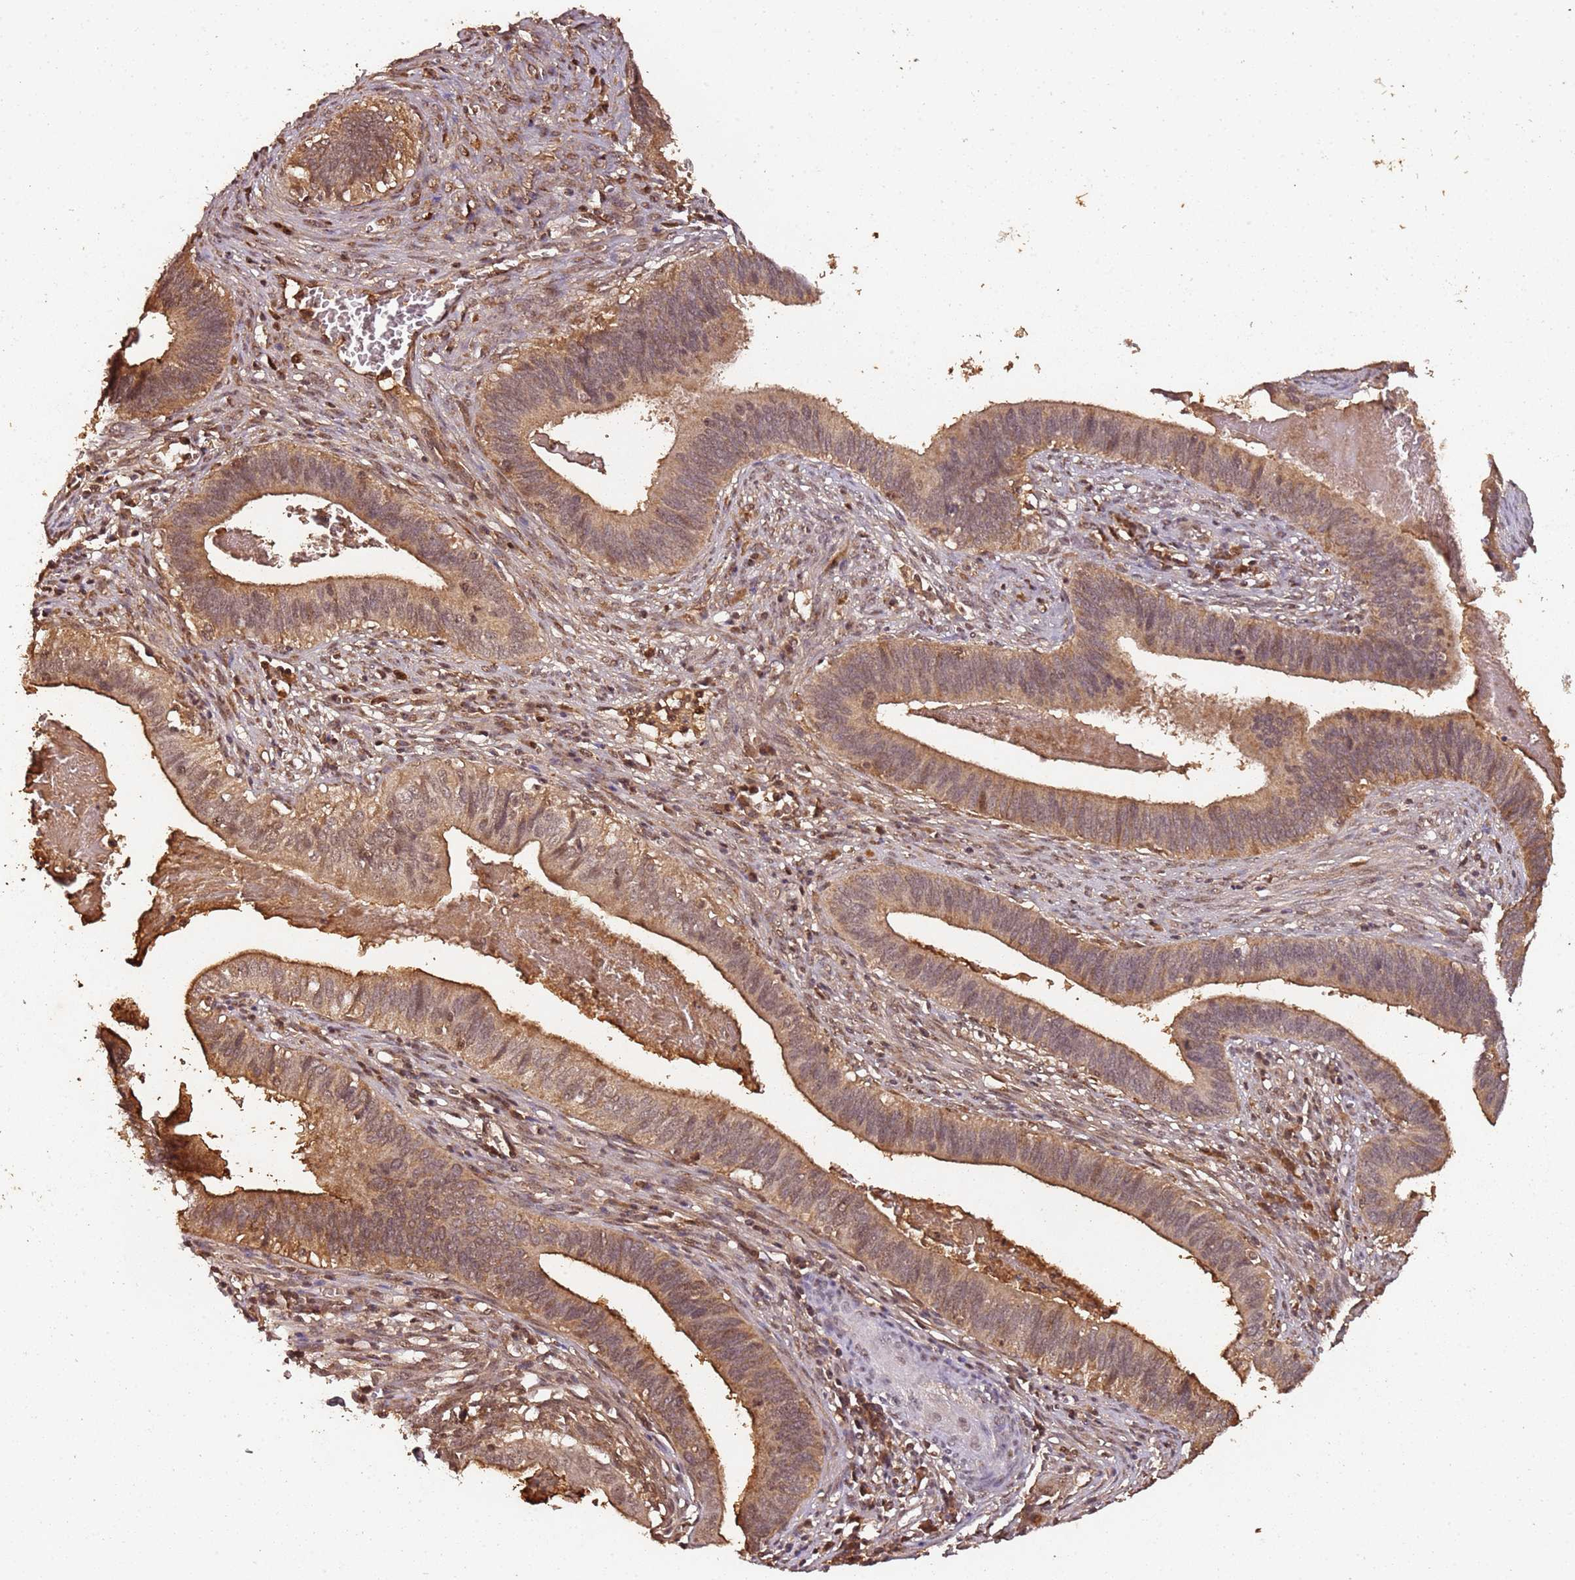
{"staining": {"intensity": "moderate", "quantity": ">75%", "location": "cytoplasmic/membranous,nuclear"}, "tissue": "cervical cancer", "cell_type": "Tumor cells", "image_type": "cancer", "snomed": [{"axis": "morphology", "description": "Adenocarcinoma, NOS"}, {"axis": "topography", "description": "Cervix"}], "caption": "Human cervical cancer stained for a protein (brown) exhibits moderate cytoplasmic/membranous and nuclear positive expression in approximately >75% of tumor cells.", "gene": "COL1A2", "patient": {"sex": "female", "age": 42}}